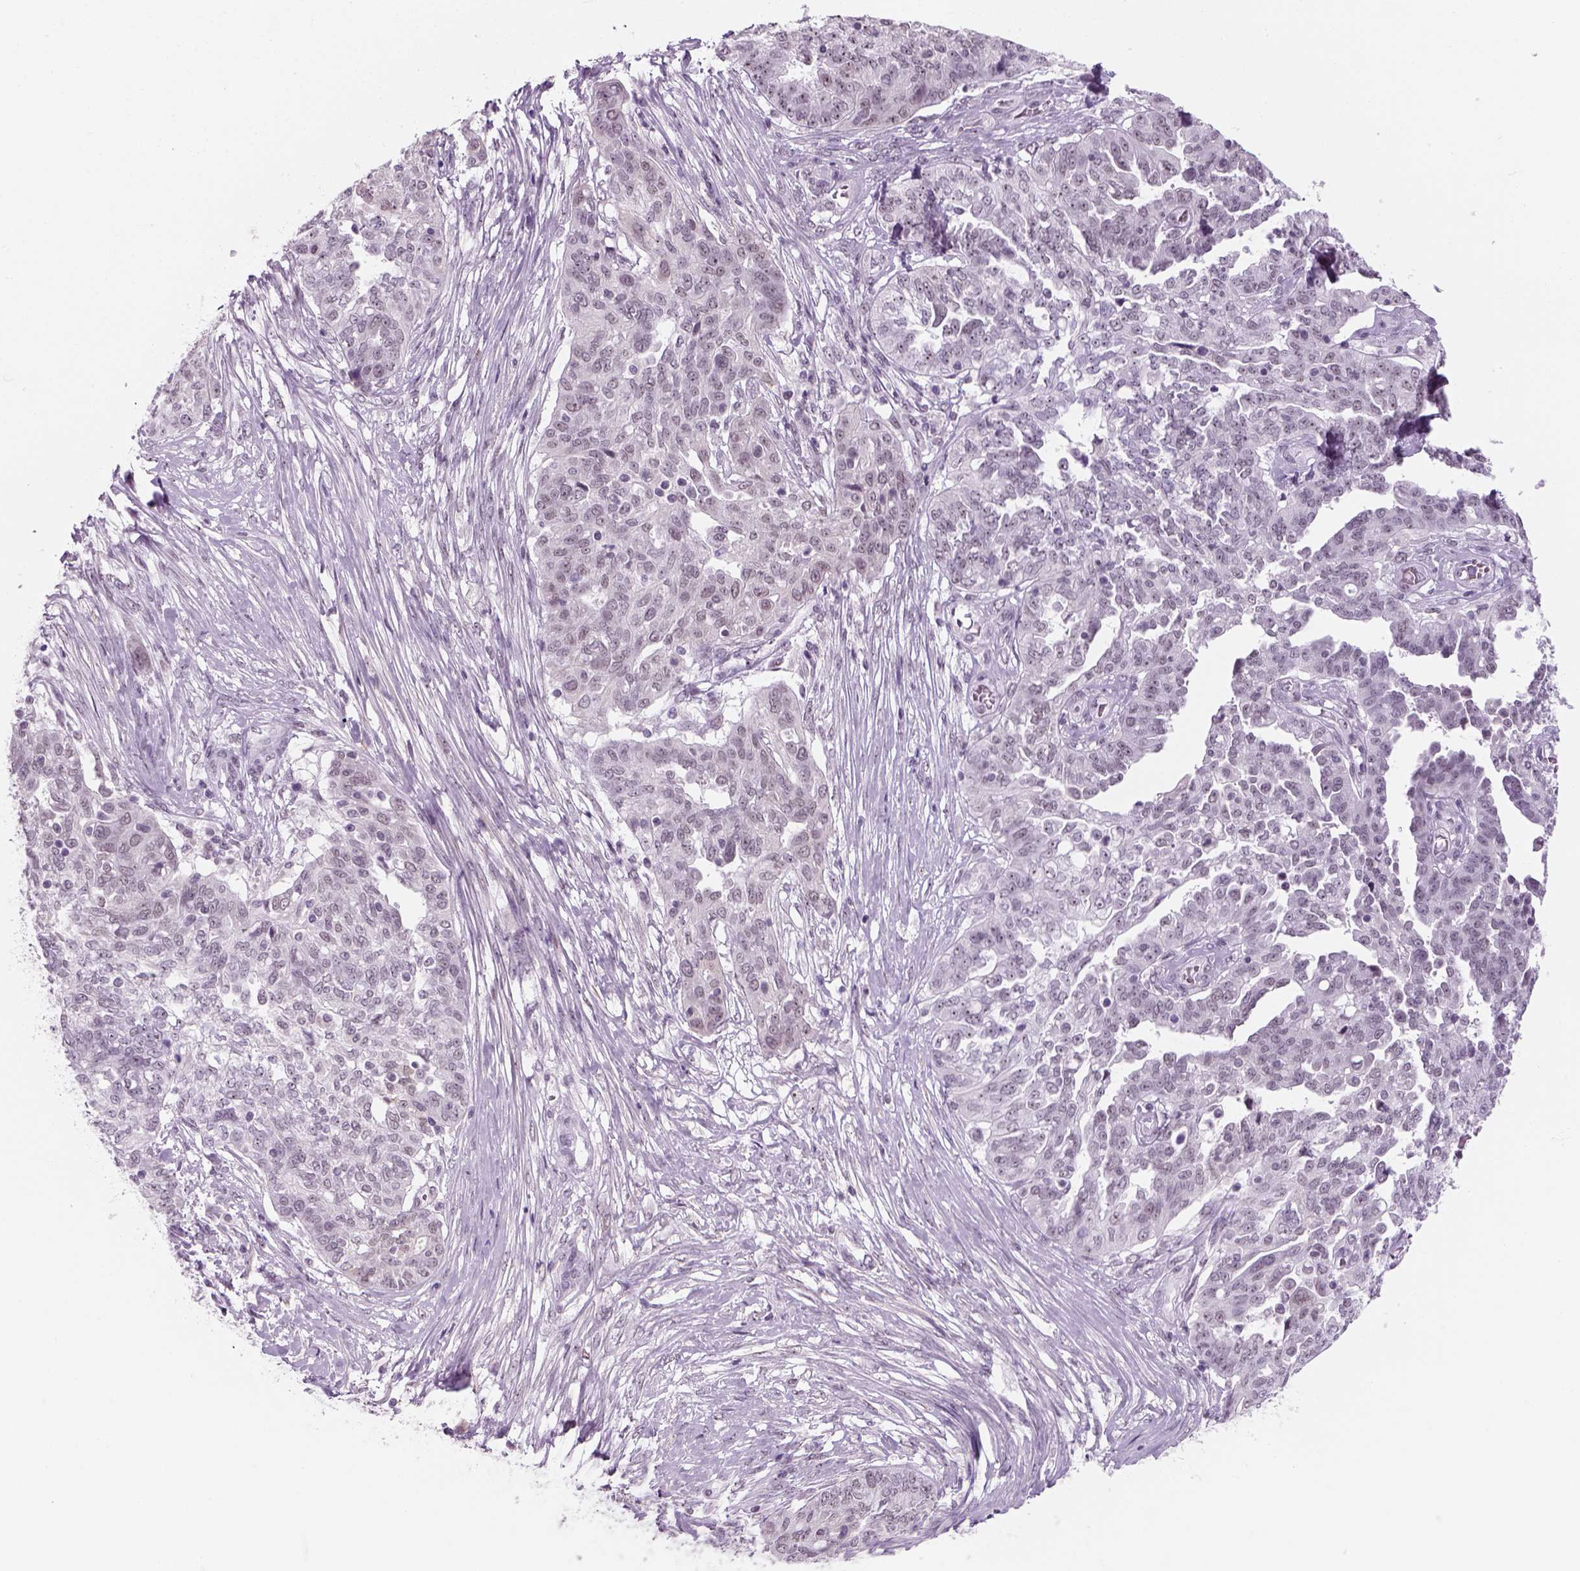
{"staining": {"intensity": "moderate", "quantity": "<25%", "location": "nuclear"}, "tissue": "ovarian cancer", "cell_type": "Tumor cells", "image_type": "cancer", "snomed": [{"axis": "morphology", "description": "Cystadenocarcinoma, serous, NOS"}, {"axis": "topography", "description": "Ovary"}], "caption": "A micrograph of human ovarian cancer (serous cystadenocarcinoma) stained for a protein reveals moderate nuclear brown staining in tumor cells.", "gene": "ZNF865", "patient": {"sex": "female", "age": 67}}